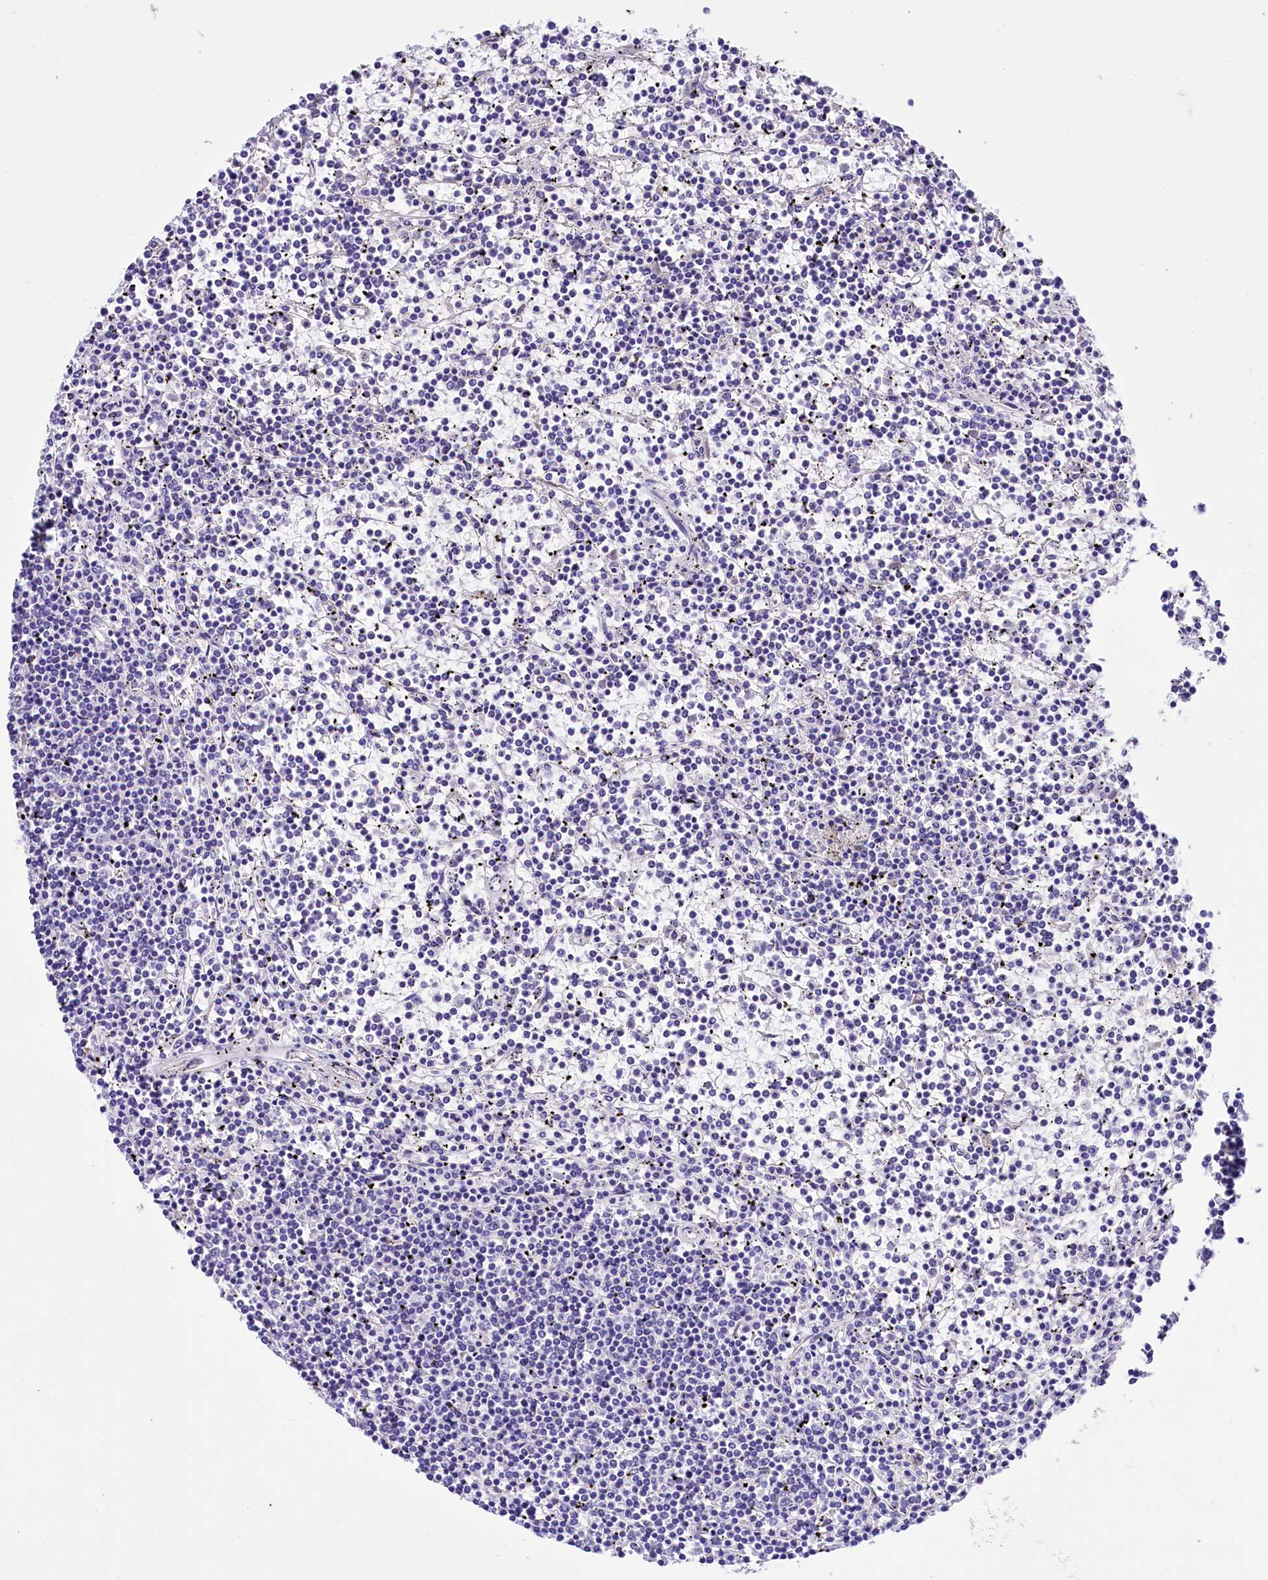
{"staining": {"intensity": "negative", "quantity": "none", "location": "none"}, "tissue": "lymphoma", "cell_type": "Tumor cells", "image_type": "cancer", "snomed": [{"axis": "morphology", "description": "Malignant lymphoma, non-Hodgkin's type, Low grade"}, {"axis": "topography", "description": "Spleen"}], "caption": "Immunohistochemistry (IHC) of human lymphoma shows no positivity in tumor cells.", "gene": "A2ML1", "patient": {"sex": "female", "age": 19}}